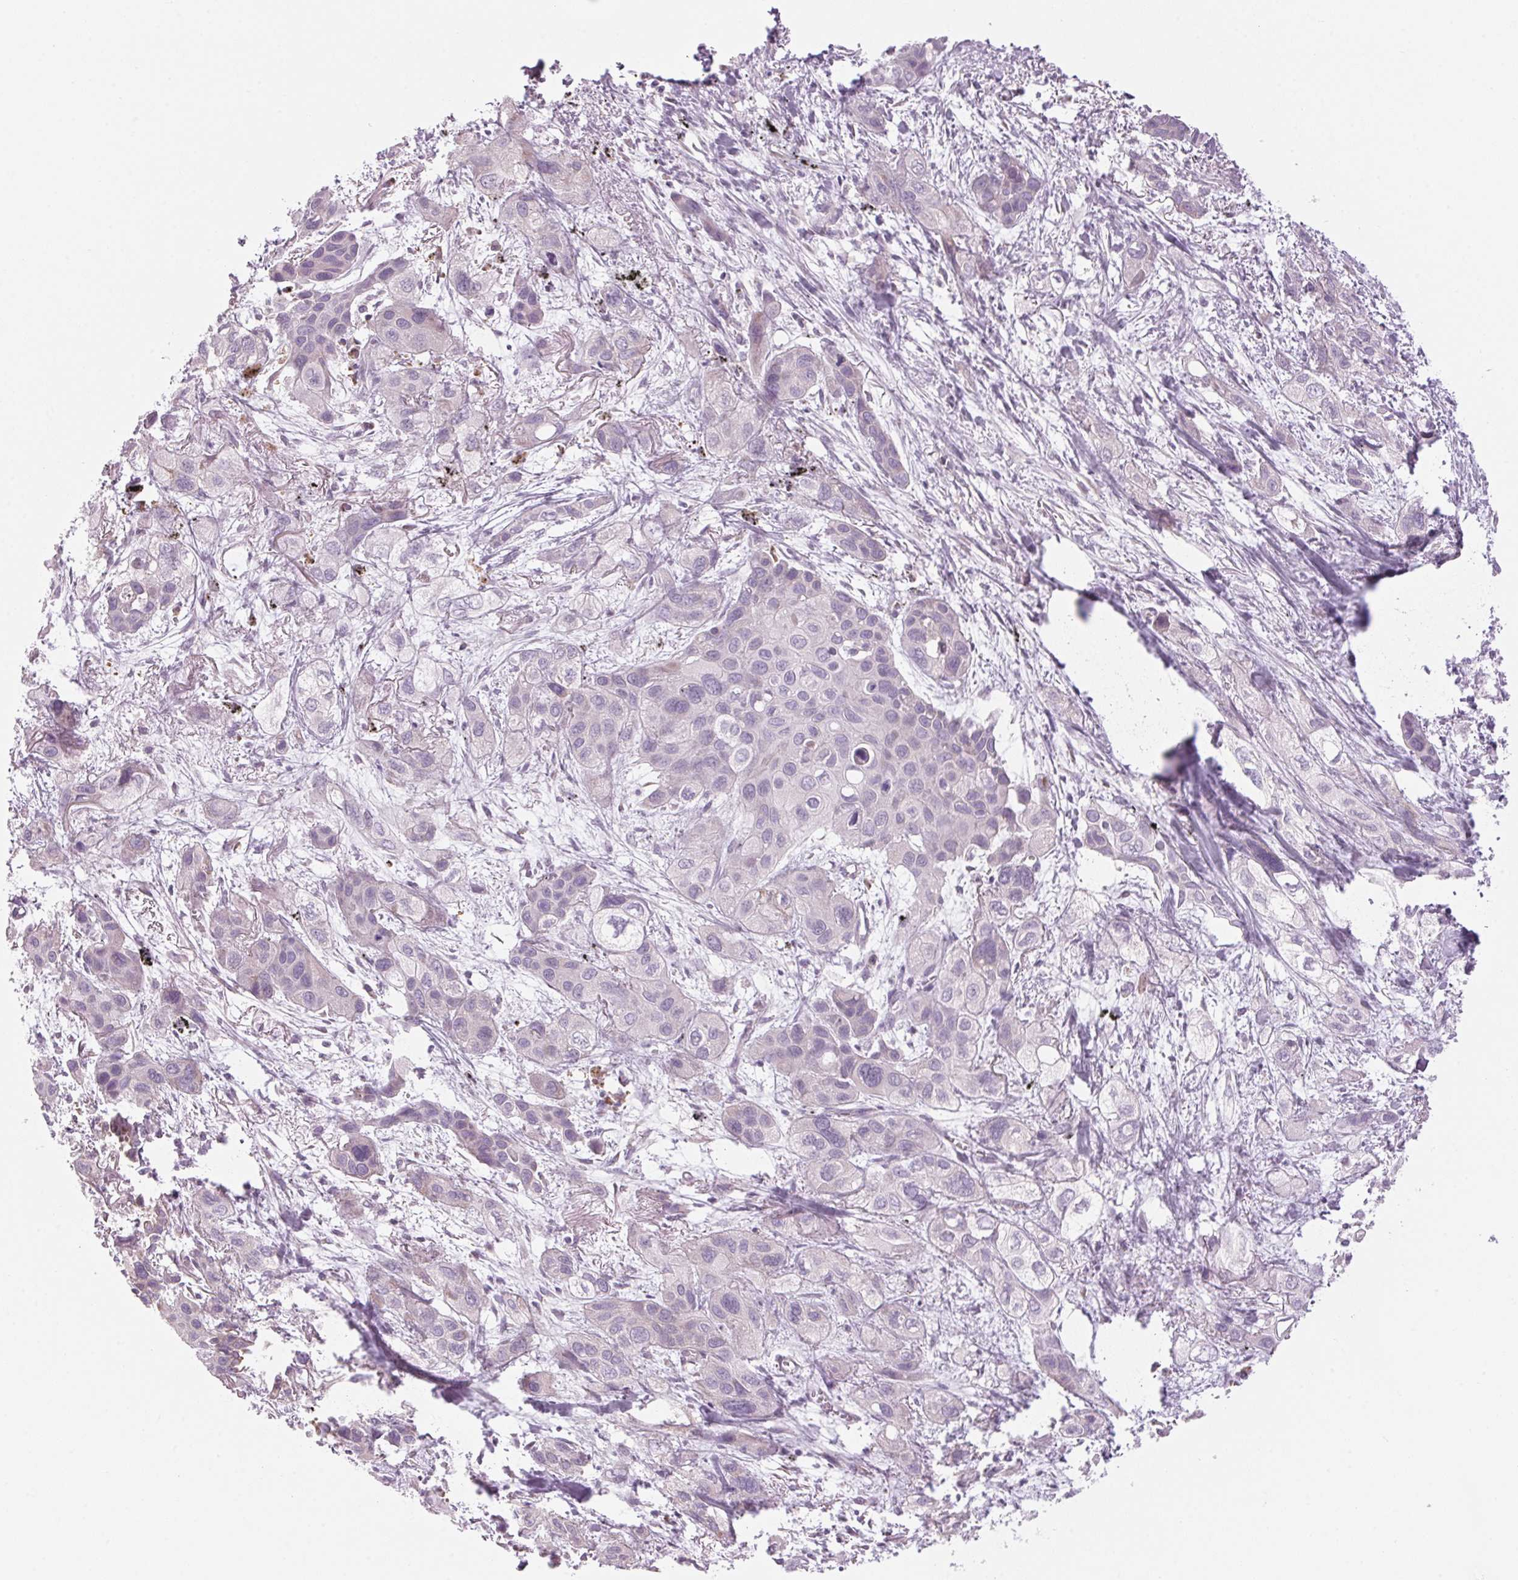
{"staining": {"intensity": "negative", "quantity": "none", "location": "none"}, "tissue": "lung cancer", "cell_type": "Tumor cells", "image_type": "cancer", "snomed": [{"axis": "morphology", "description": "Squamous cell carcinoma, NOS"}, {"axis": "morphology", "description": "Squamous cell carcinoma, metastatic, NOS"}, {"axis": "topography", "description": "Lung"}], "caption": "Protein analysis of lung squamous cell carcinoma demonstrates no significant positivity in tumor cells. Nuclei are stained in blue.", "gene": "GNMT", "patient": {"sex": "male", "age": 59}}